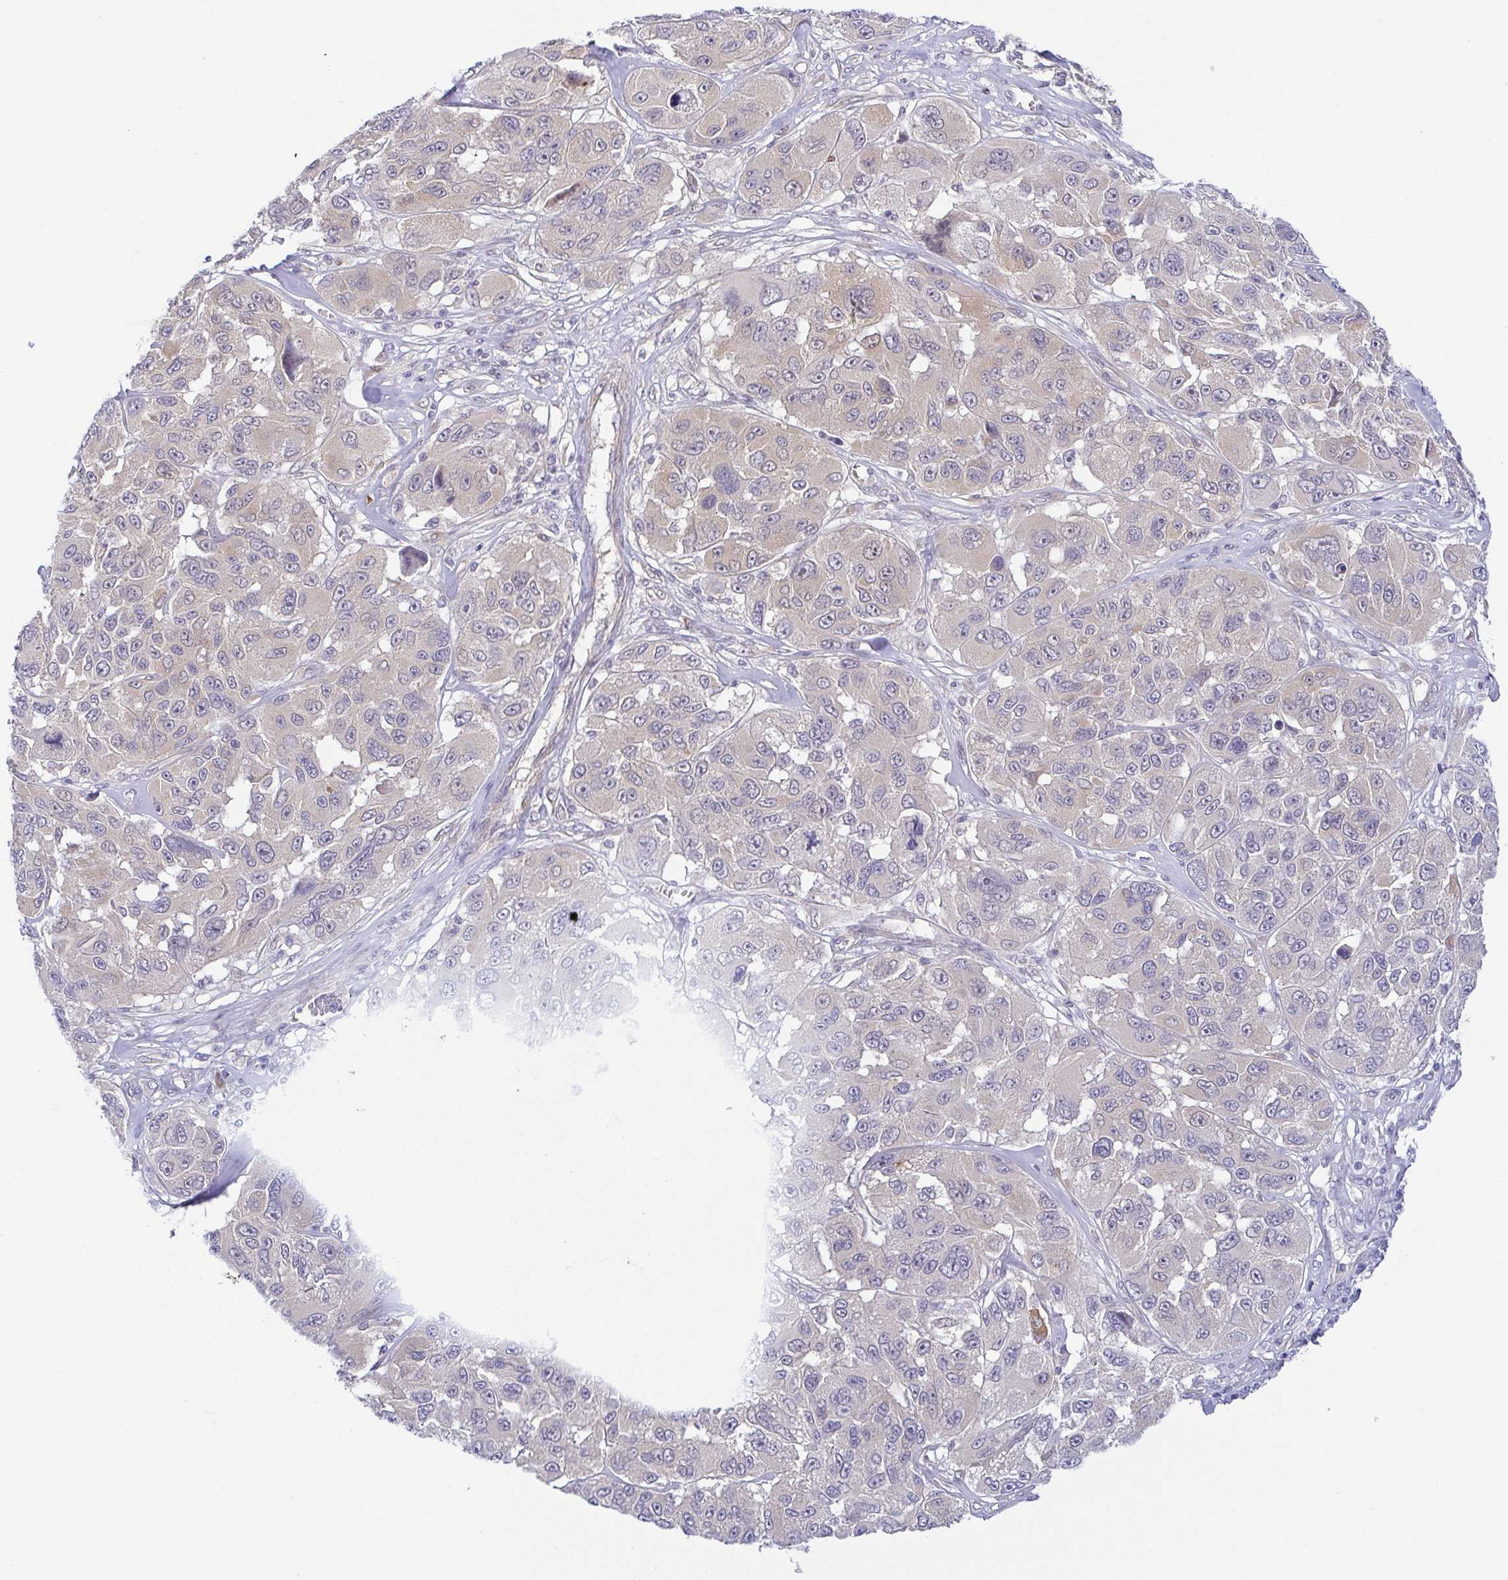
{"staining": {"intensity": "weak", "quantity": "<25%", "location": "cytoplasmic/membranous"}, "tissue": "melanoma", "cell_type": "Tumor cells", "image_type": "cancer", "snomed": [{"axis": "morphology", "description": "Malignant melanoma, NOS"}, {"axis": "topography", "description": "Skin"}], "caption": "This is an IHC histopathology image of malignant melanoma. There is no expression in tumor cells.", "gene": "BCL2L1", "patient": {"sex": "female", "age": 66}}